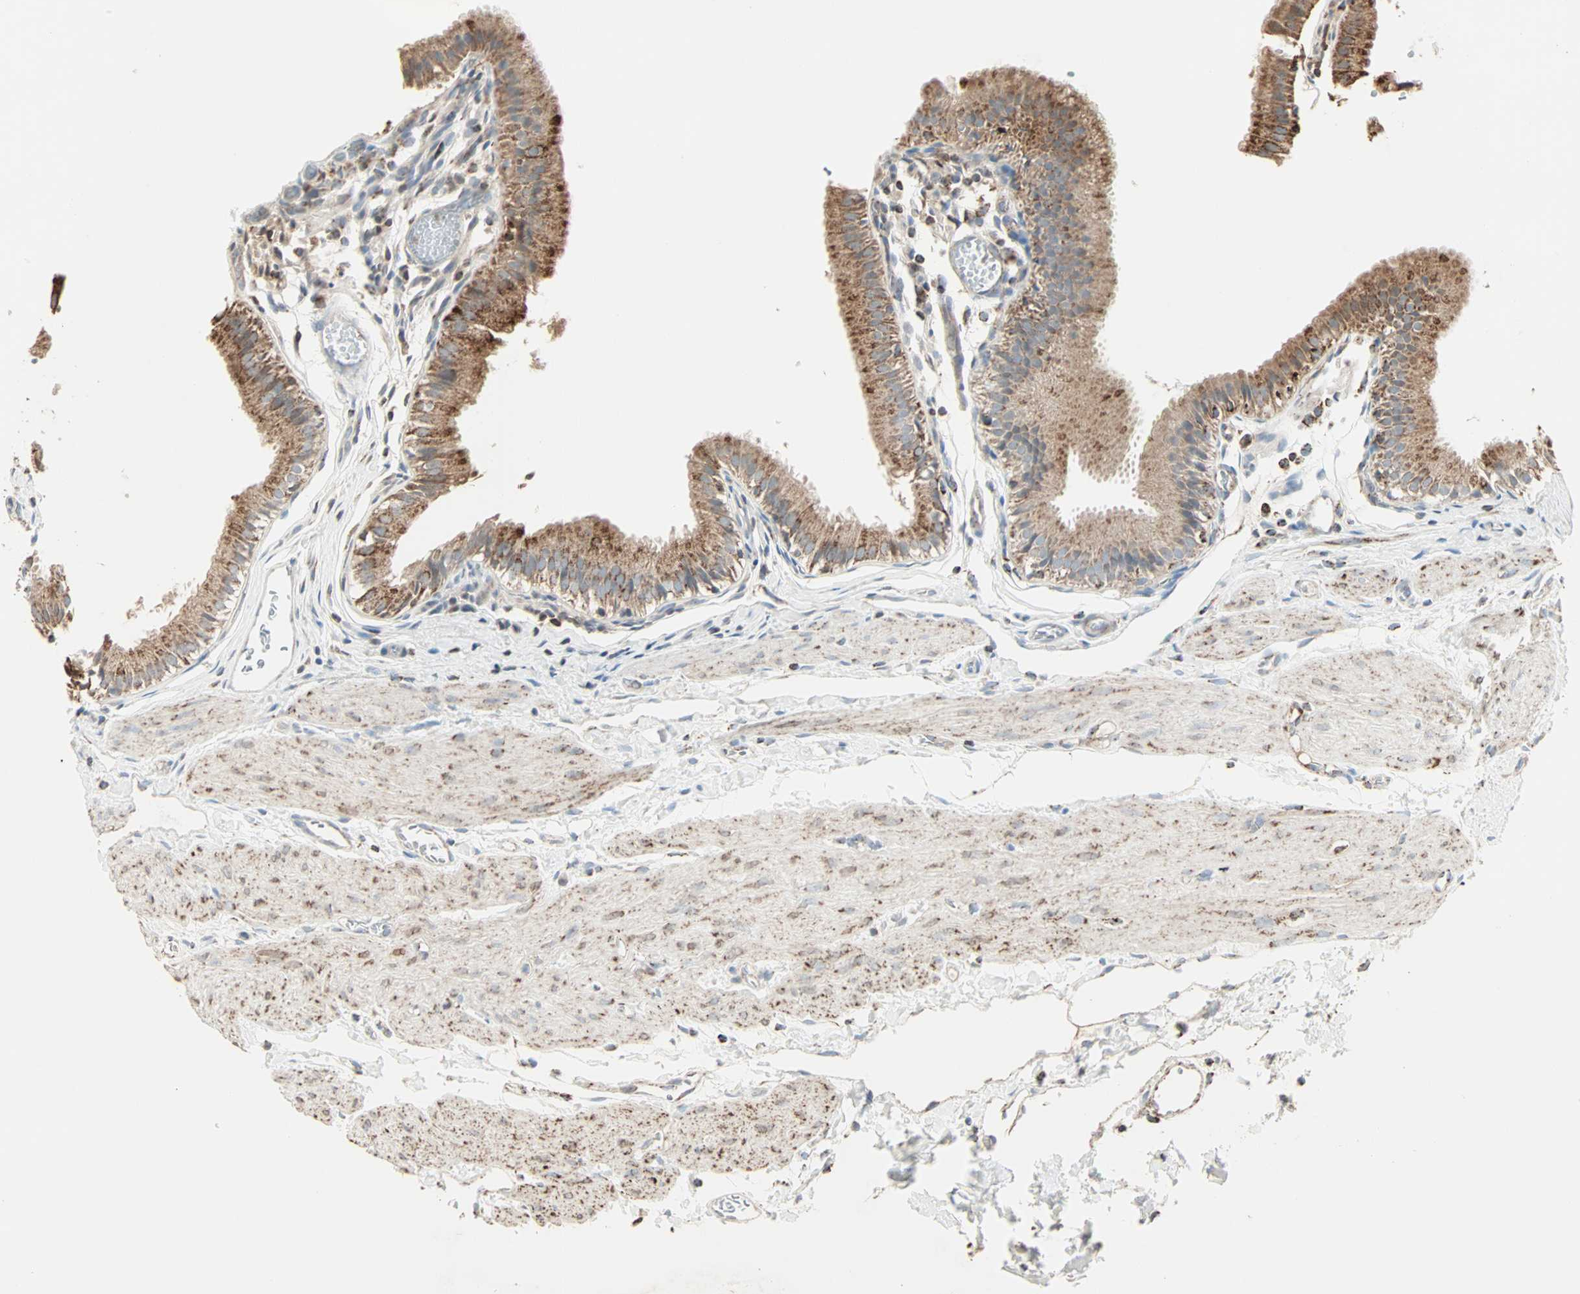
{"staining": {"intensity": "moderate", "quantity": ">75%", "location": "cytoplasmic/membranous"}, "tissue": "gallbladder", "cell_type": "Glandular cells", "image_type": "normal", "snomed": [{"axis": "morphology", "description": "Normal tissue, NOS"}, {"axis": "topography", "description": "Gallbladder"}], "caption": "Immunohistochemistry photomicrograph of unremarkable gallbladder stained for a protein (brown), which demonstrates medium levels of moderate cytoplasmic/membranous expression in approximately >75% of glandular cells.", "gene": "IDH2", "patient": {"sex": "female", "age": 26}}